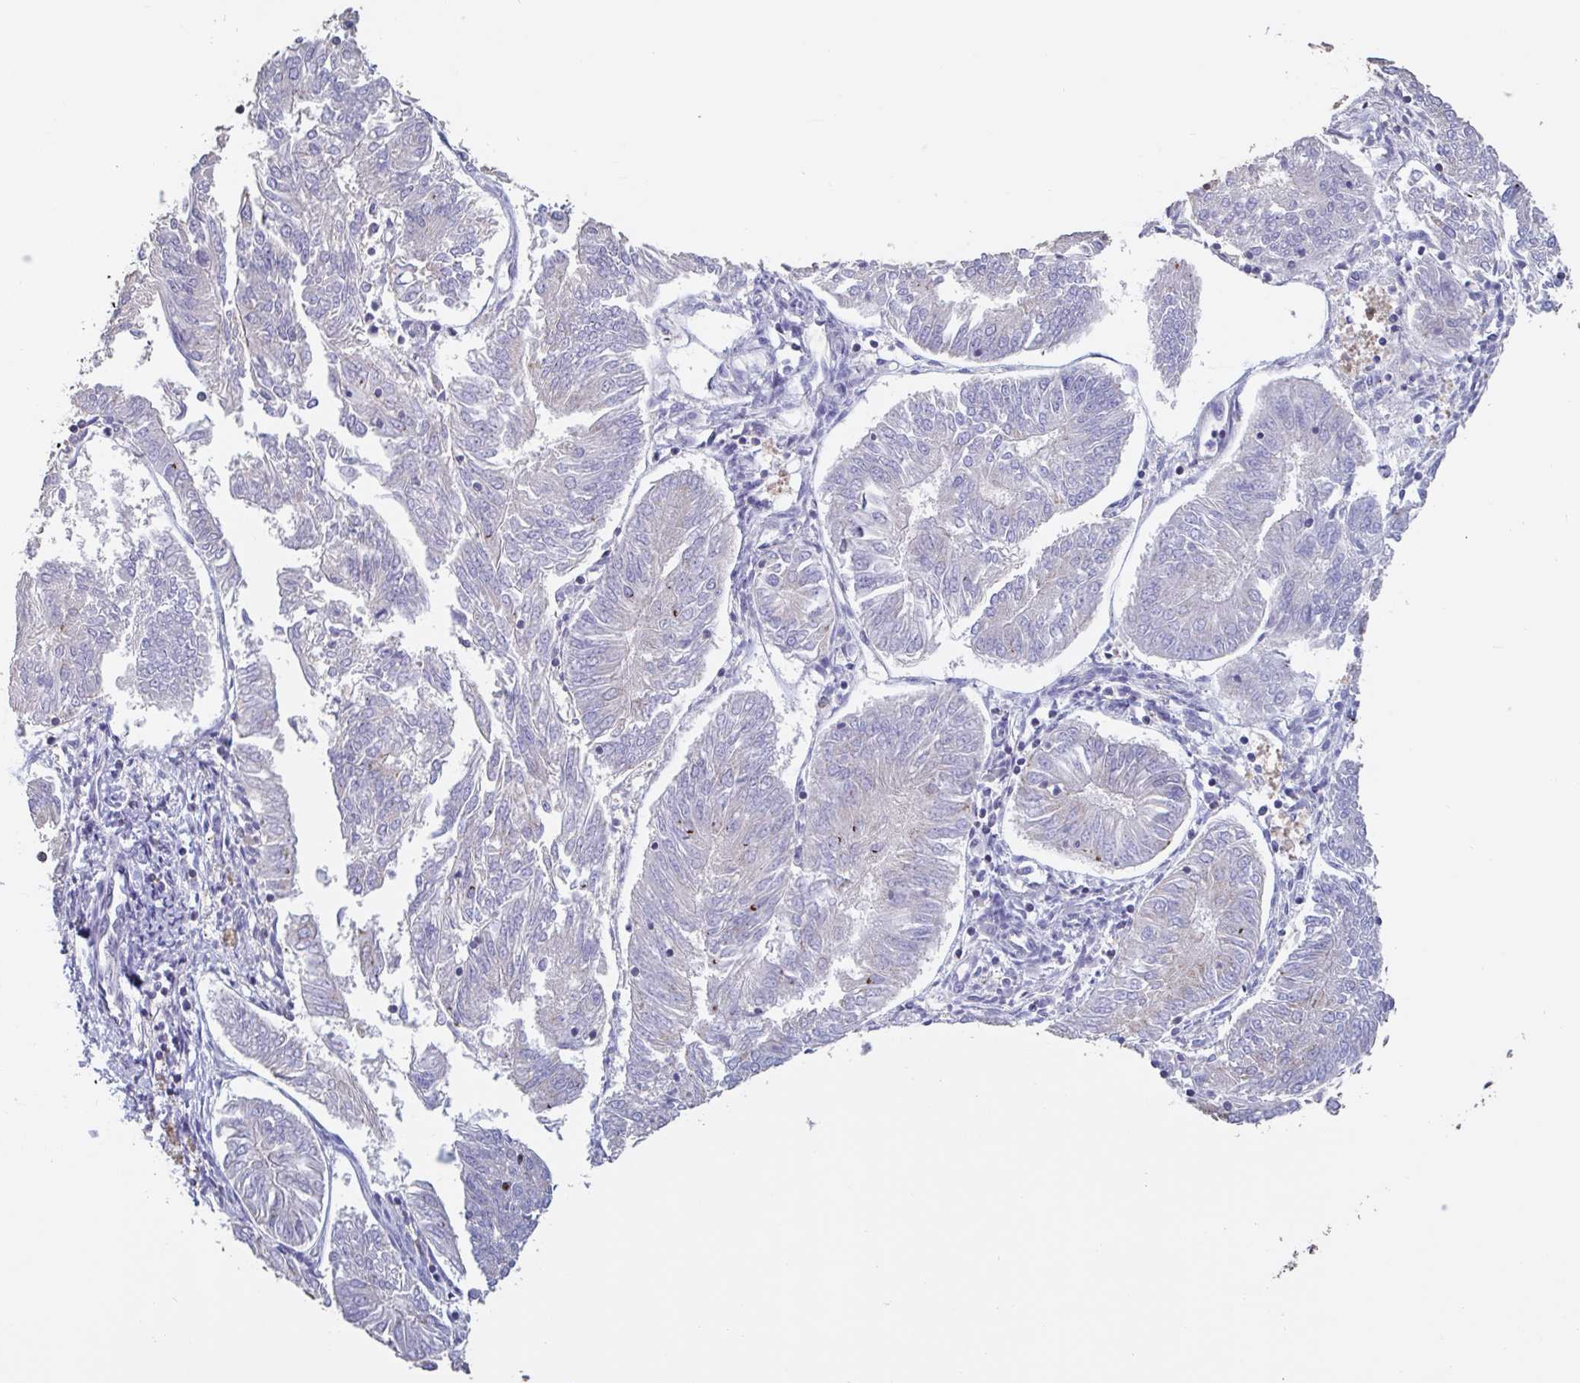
{"staining": {"intensity": "negative", "quantity": "none", "location": "none"}, "tissue": "endometrial cancer", "cell_type": "Tumor cells", "image_type": "cancer", "snomed": [{"axis": "morphology", "description": "Adenocarcinoma, NOS"}, {"axis": "topography", "description": "Endometrium"}], "caption": "The histopathology image displays no staining of tumor cells in endometrial cancer.", "gene": "CHMP5", "patient": {"sex": "female", "age": 58}}